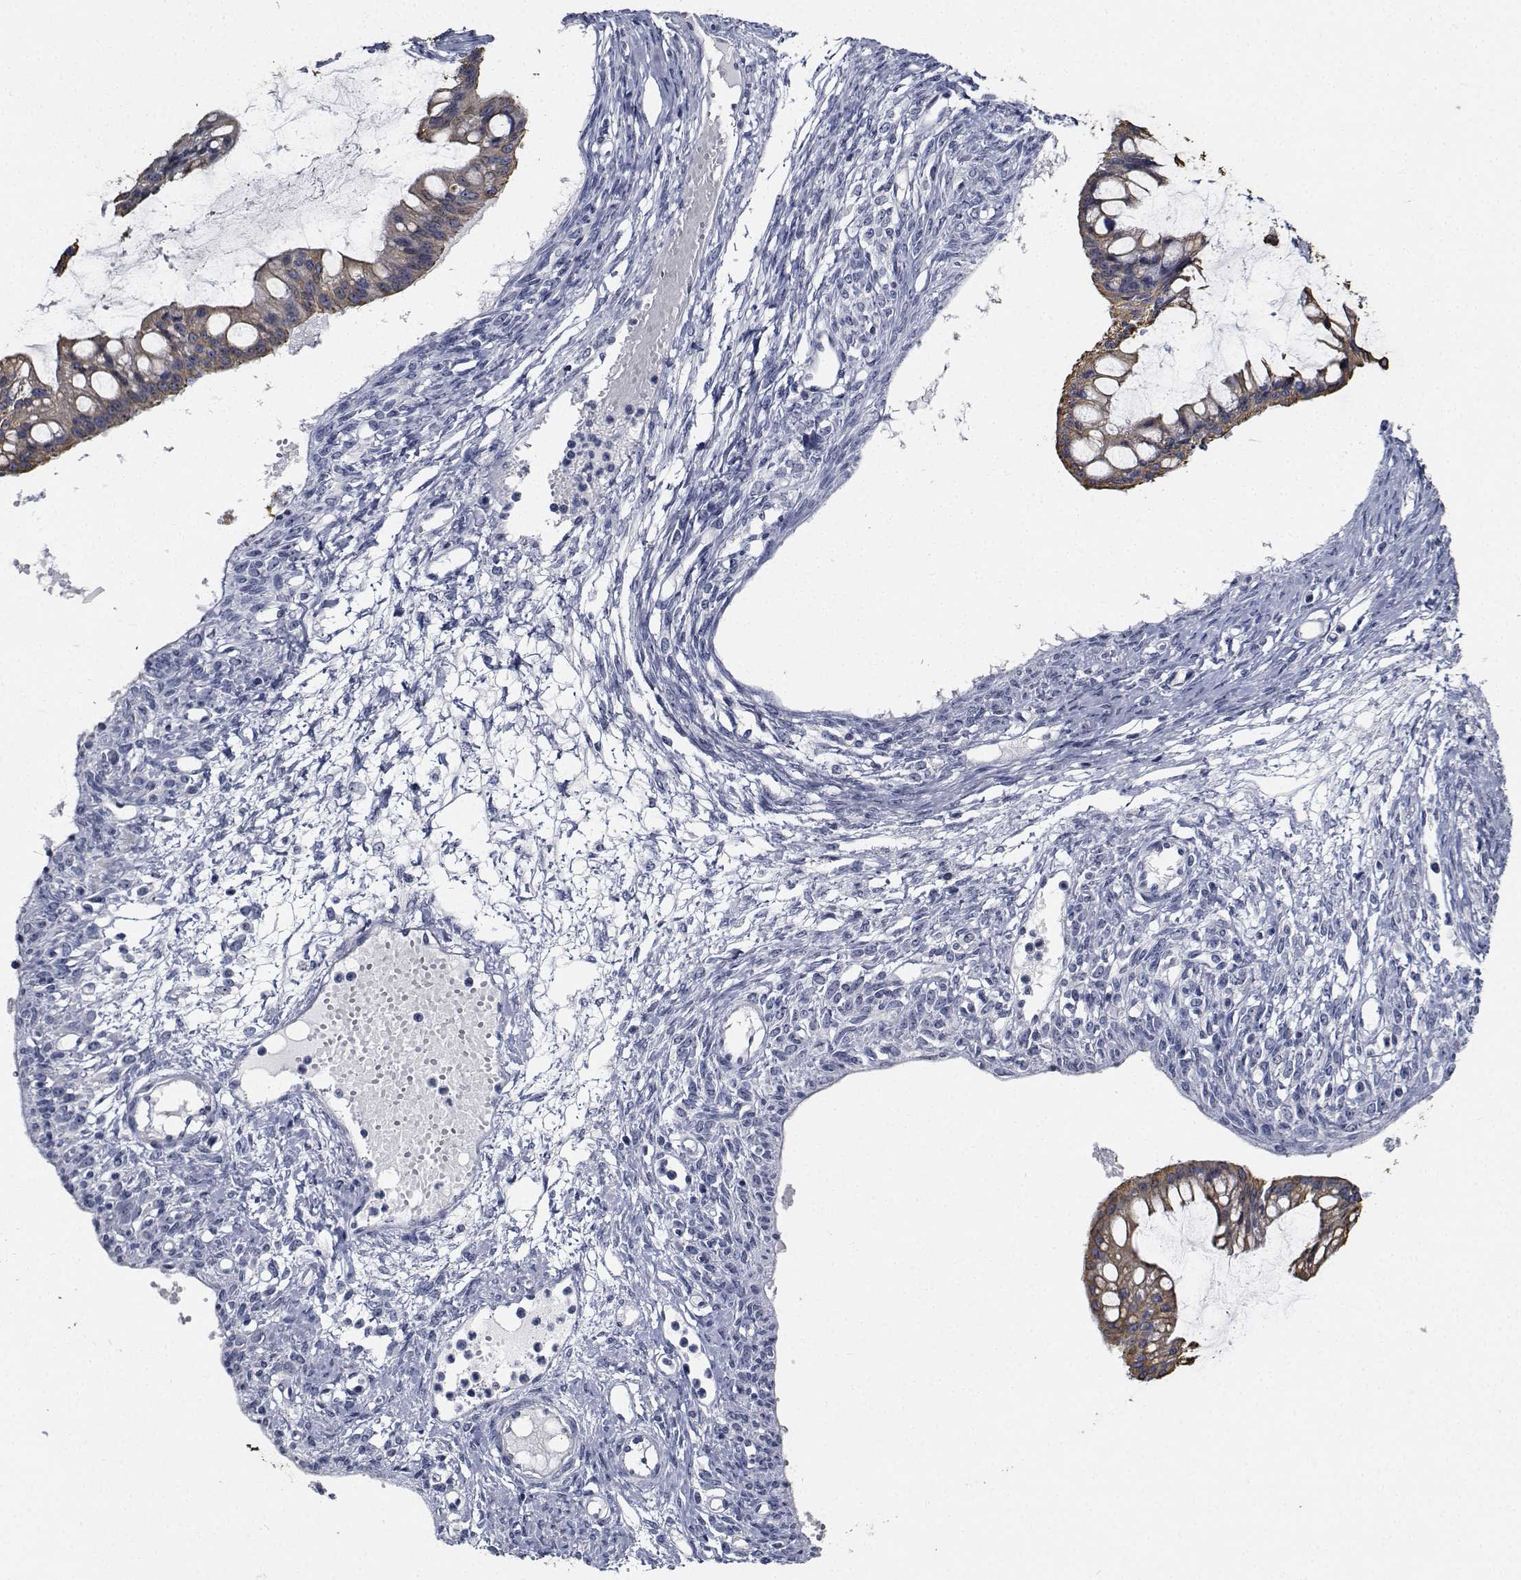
{"staining": {"intensity": "weak", "quantity": "25%-75%", "location": "cytoplasmic/membranous"}, "tissue": "ovarian cancer", "cell_type": "Tumor cells", "image_type": "cancer", "snomed": [{"axis": "morphology", "description": "Cystadenocarcinoma, mucinous, NOS"}, {"axis": "topography", "description": "Ovary"}], "caption": "Ovarian cancer (mucinous cystadenocarcinoma) was stained to show a protein in brown. There is low levels of weak cytoplasmic/membranous expression in about 25%-75% of tumor cells. (IHC, brightfield microscopy, high magnification).", "gene": "NVL", "patient": {"sex": "female", "age": 73}}